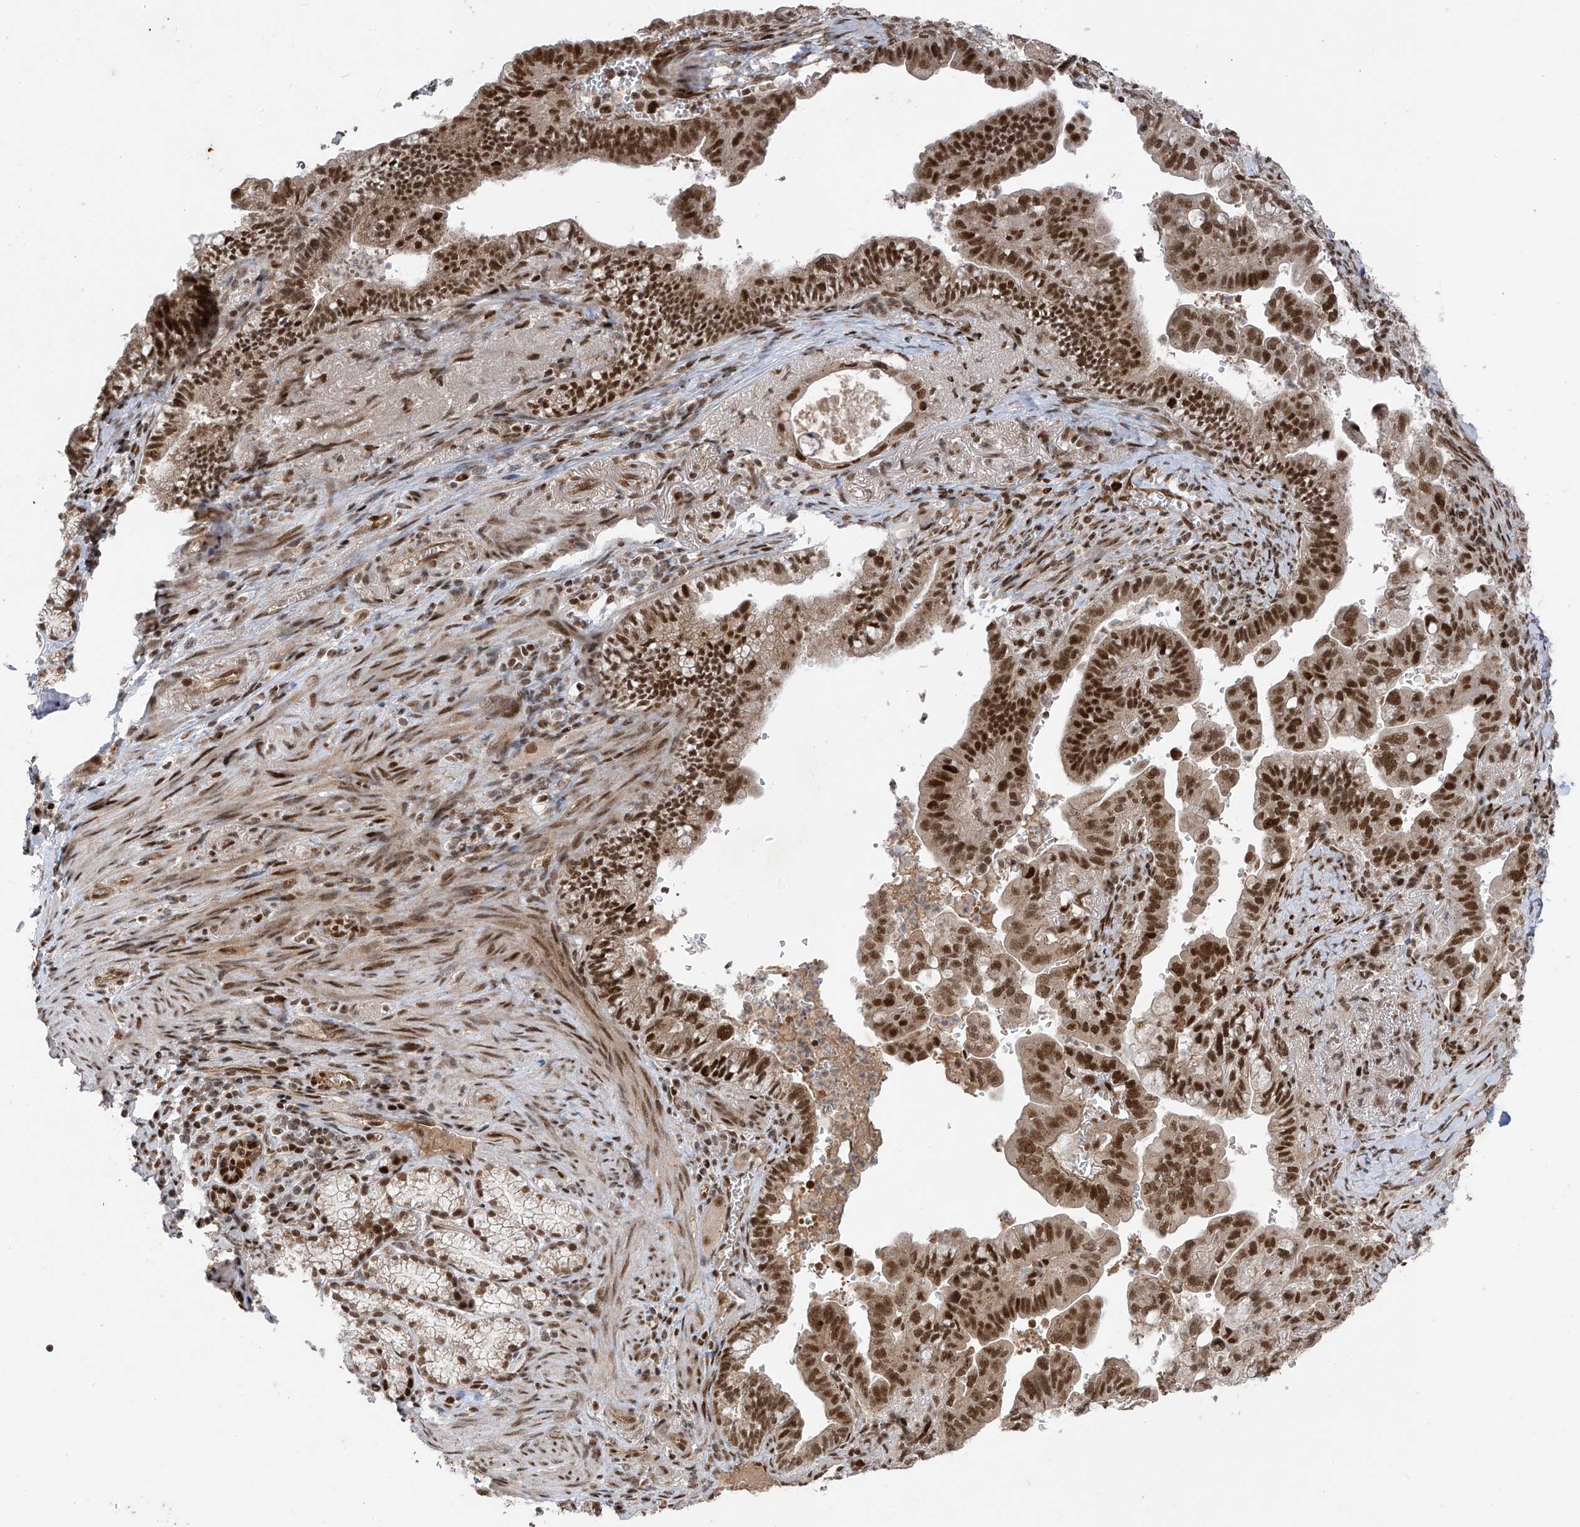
{"staining": {"intensity": "strong", "quantity": ">75%", "location": "nuclear"}, "tissue": "pancreatic cancer", "cell_type": "Tumor cells", "image_type": "cancer", "snomed": [{"axis": "morphology", "description": "Adenocarcinoma, NOS"}, {"axis": "topography", "description": "Pancreas"}], "caption": "This is an image of IHC staining of pancreatic cancer, which shows strong expression in the nuclear of tumor cells.", "gene": "ARHGEF3", "patient": {"sex": "male", "age": 70}}